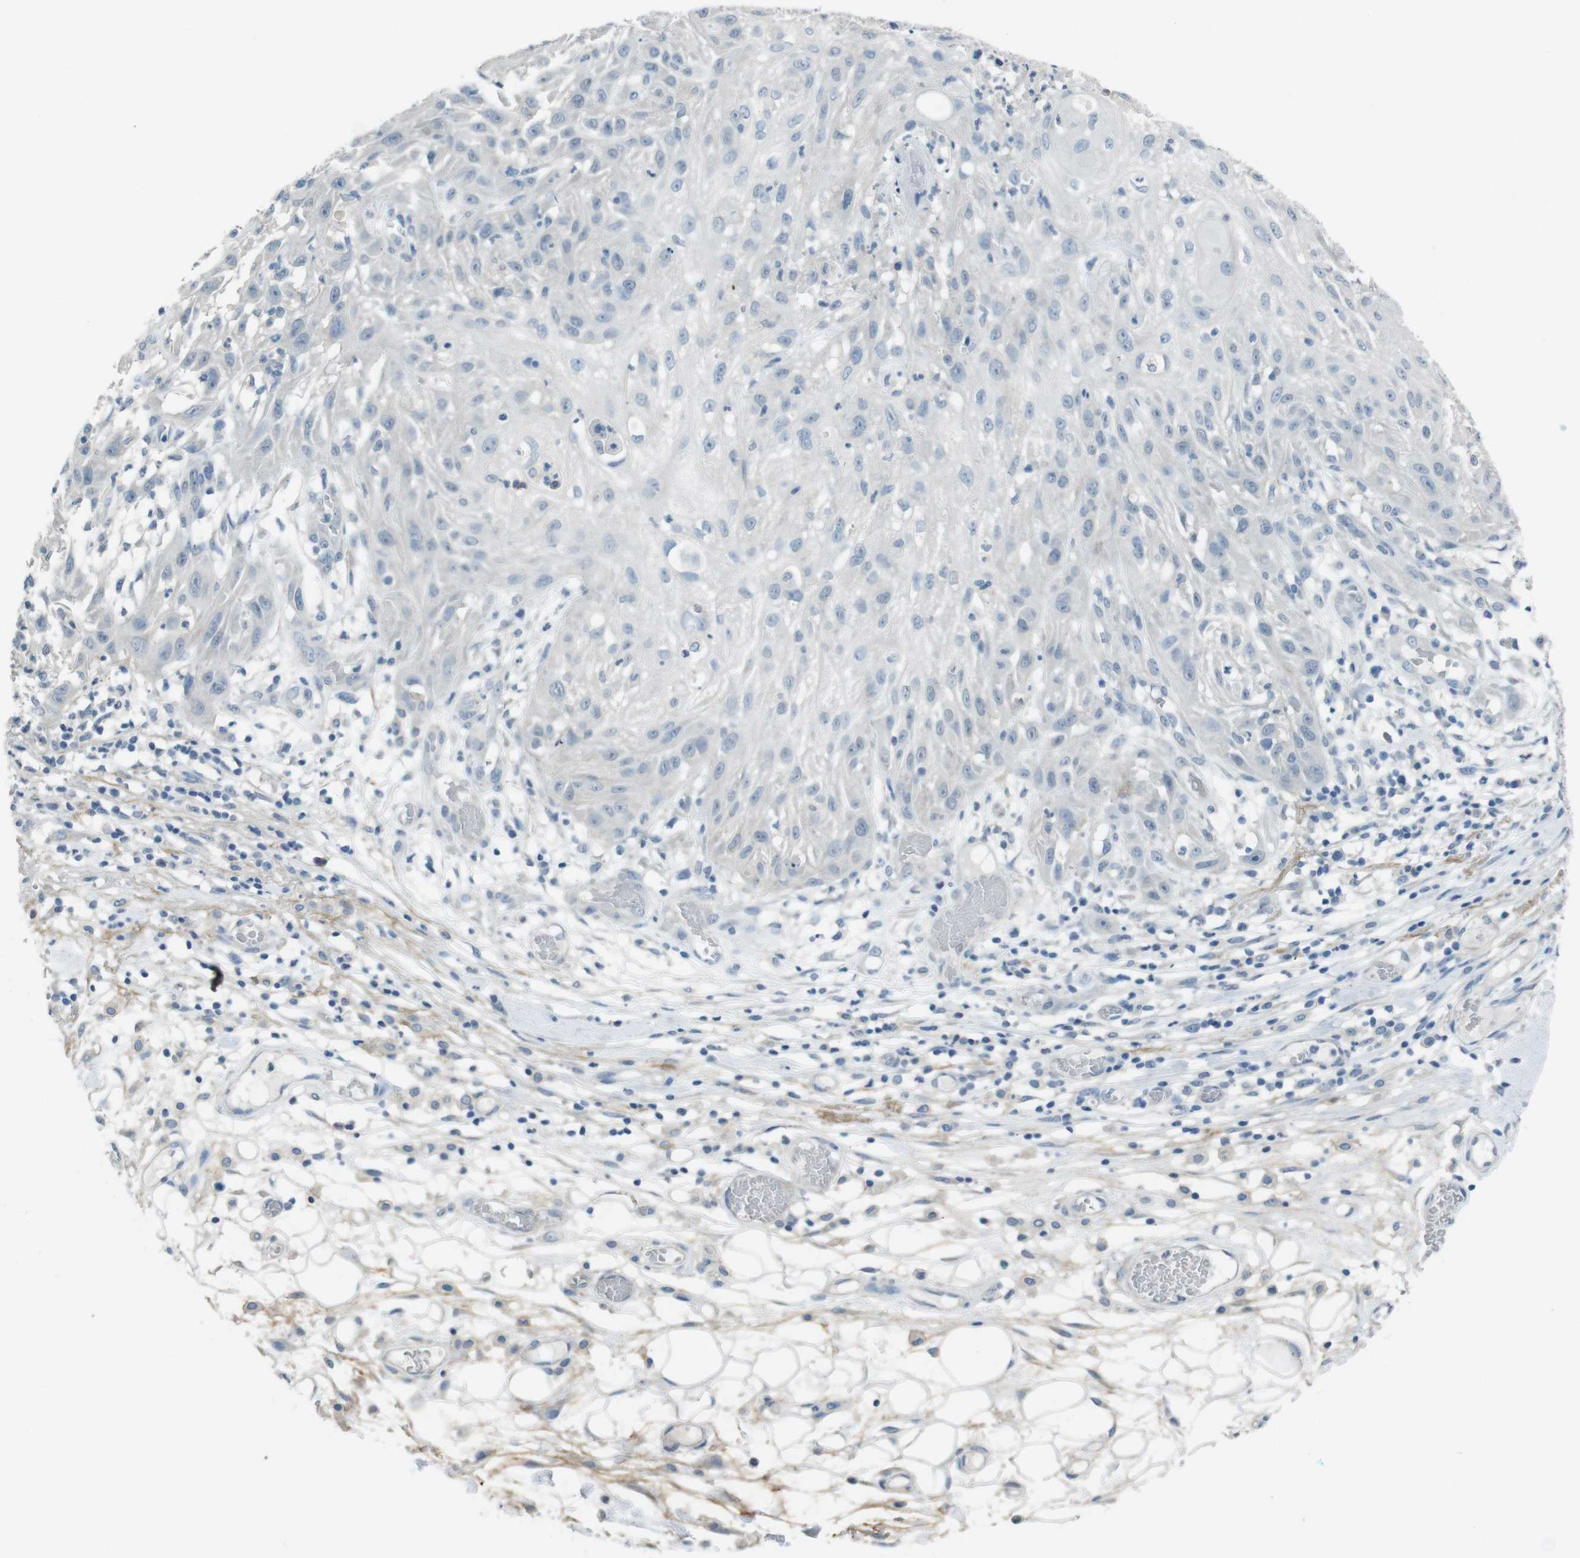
{"staining": {"intensity": "negative", "quantity": "none", "location": "none"}, "tissue": "skin cancer", "cell_type": "Tumor cells", "image_type": "cancer", "snomed": [{"axis": "morphology", "description": "Squamous cell carcinoma, NOS"}, {"axis": "topography", "description": "Skin"}], "caption": "The photomicrograph reveals no staining of tumor cells in squamous cell carcinoma (skin).", "gene": "ENTPD7", "patient": {"sex": "male", "age": 75}}